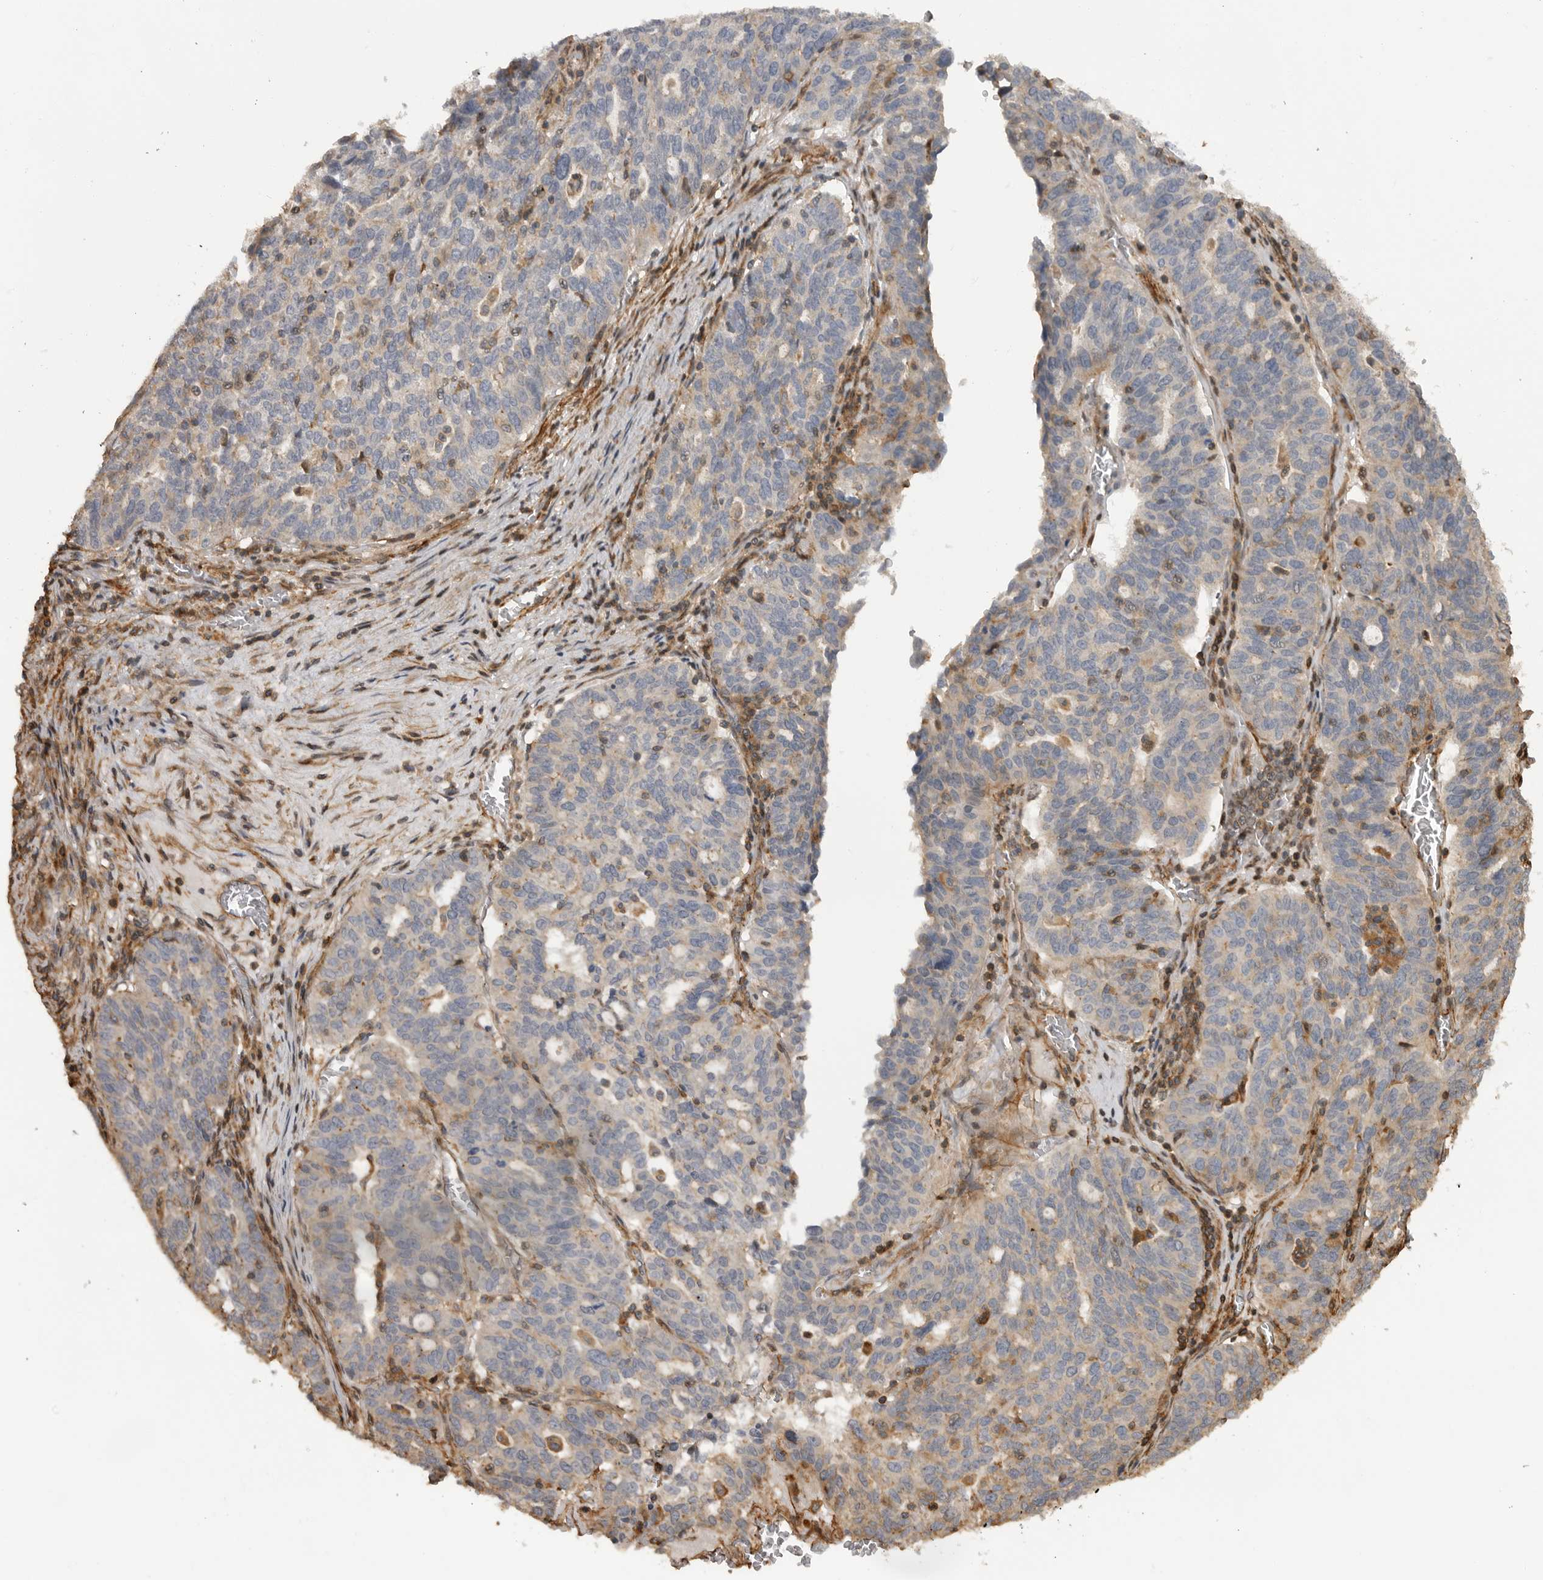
{"staining": {"intensity": "weak", "quantity": "<25%", "location": "cytoplasmic/membranous"}, "tissue": "ovarian cancer", "cell_type": "Tumor cells", "image_type": "cancer", "snomed": [{"axis": "morphology", "description": "Cystadenocarcinoma, serous, NOS"}, {"axis": "topography", "description": "Ovary"}], "caption": "An immunohistochemistry (IHC) micrograph of ovarian cancer (serous cystadenocarcinoma) is shown. There is no staining in tumor cells of ovarian cancer (serous cystadenocarcinoma).", "gene": "TRIM56", "patient": {"sex": "female", "age": 59}}